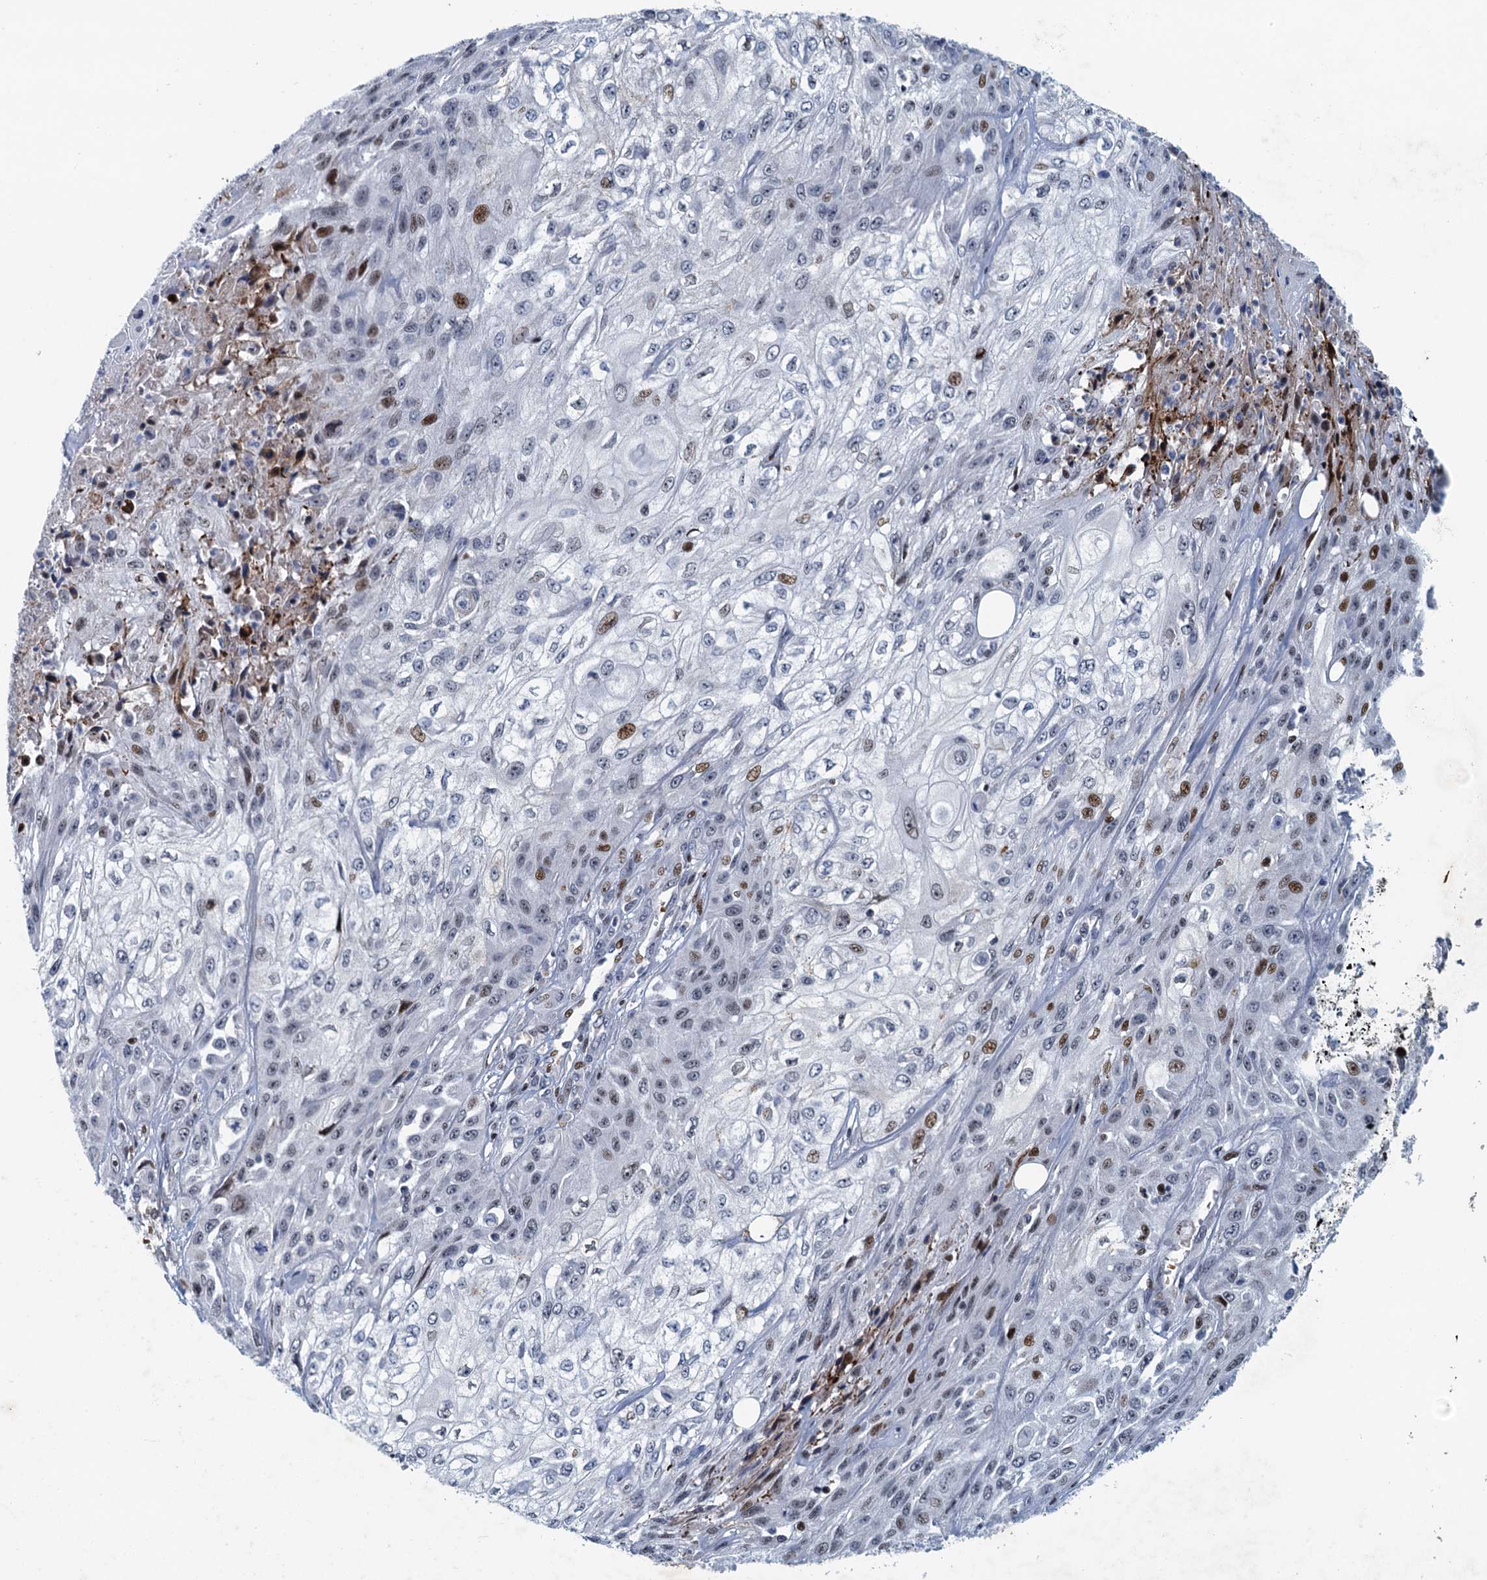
{"staining": {"intensity": "moderate", "quantity": "<25%", "location": "nuclear"}, "tissue": "skin cancer", "cell_type": "Tumor cells", "image_type": "cancer", "snomed": [{"axis": "morphology", "description": "Squamous cell carcinoma, NOS"}, {"axis": "morphology", "description": "Squamous cell carcinoma, metastatic, NOS"}, {"axis": "topography", "description": "Skin"}, {"axis": "topography", "description": "Lymph node"}], "caption": "Immunohistochemical staining of skin cancer demonstrates moderate nuclear protein staining in about <25% of tumor cells.", "gene": "ANKRD13D", "patient": {"sex": "male", "age": 75}}